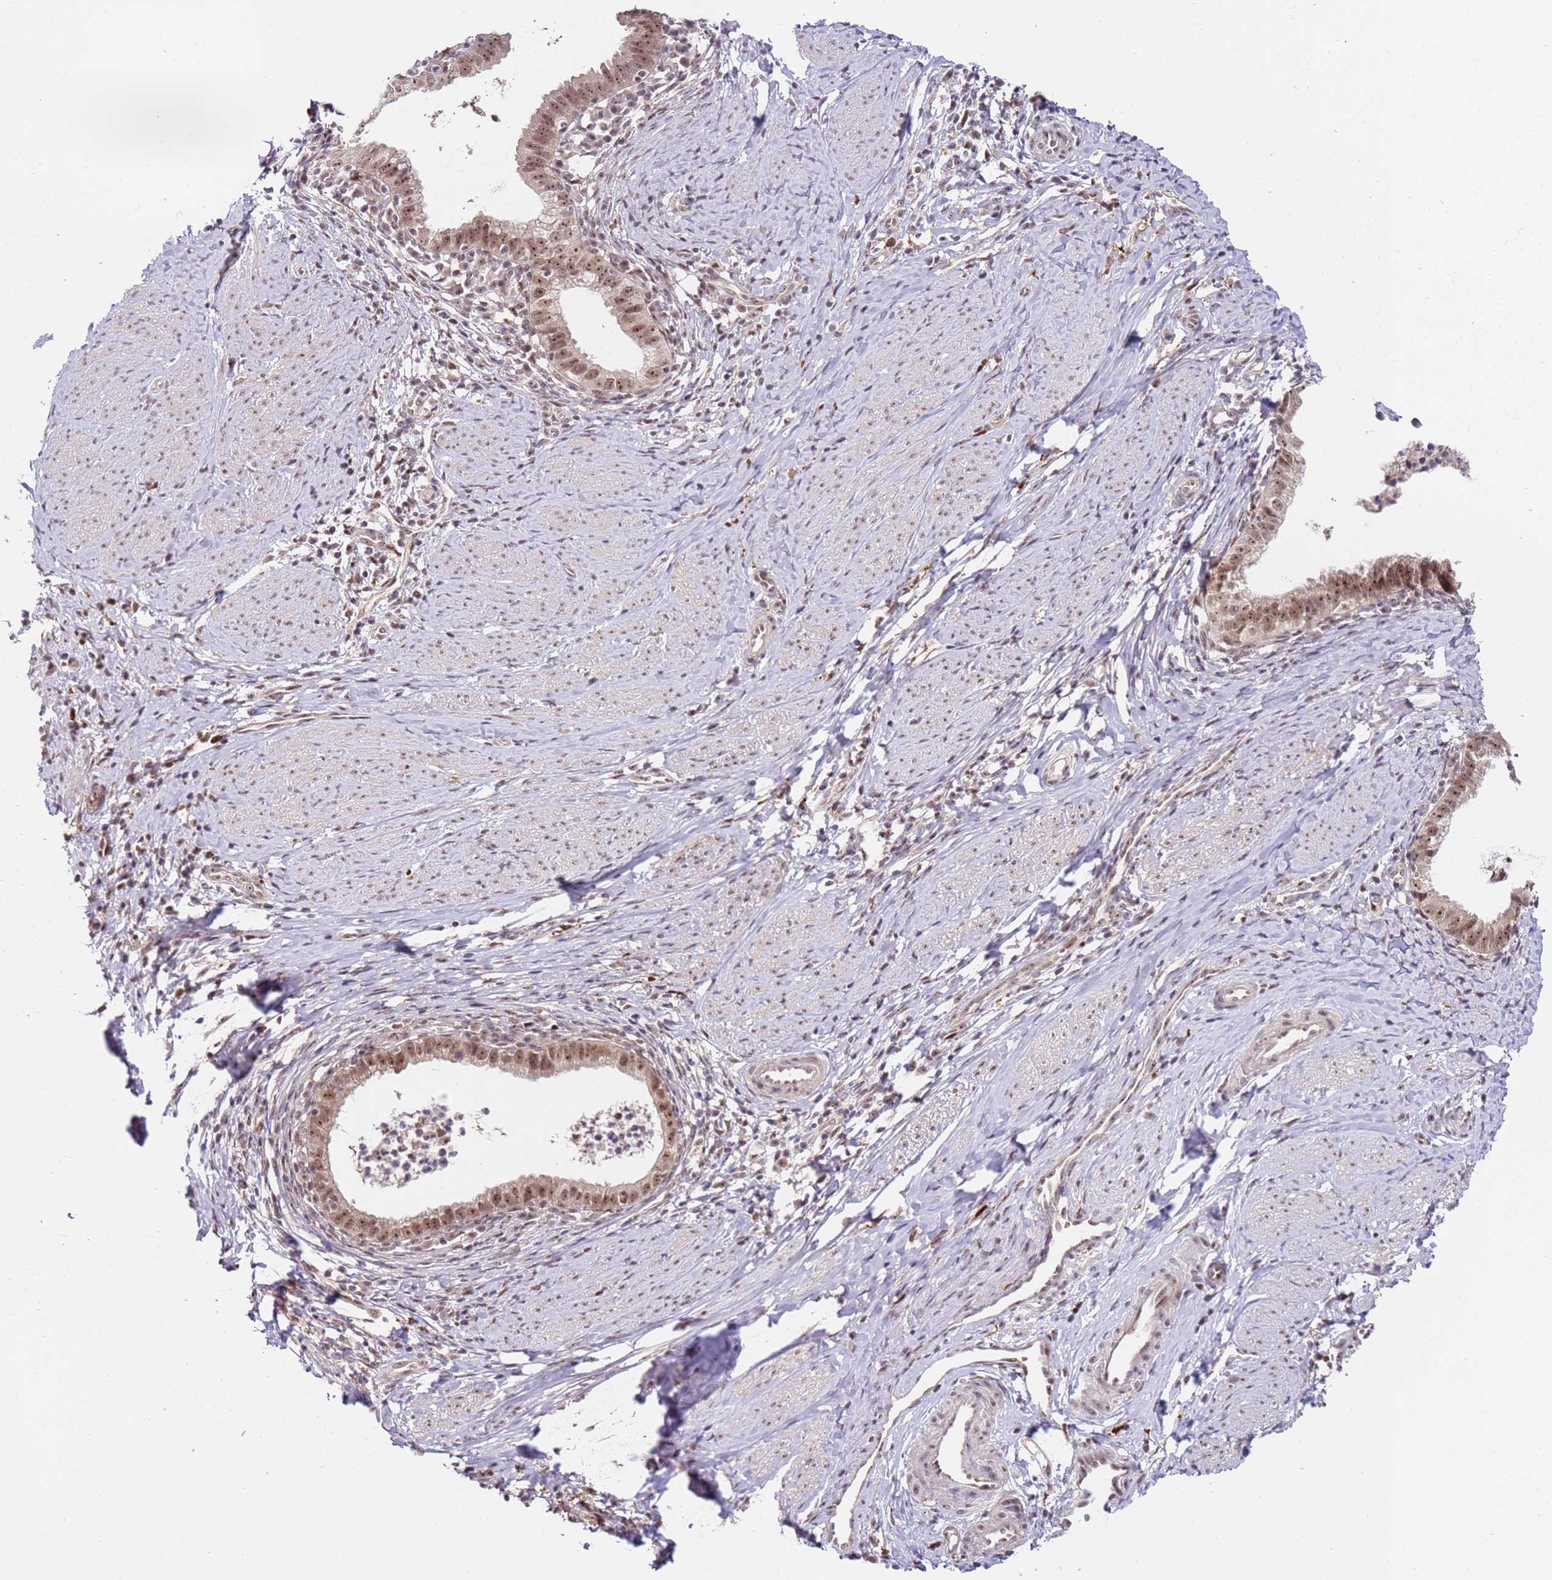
{"staining": {"intensity": "moderate", "quantity": ">75%", "location": "nuclear"}, "tissue": "cervical cancer", "cell_type": "Tumor cells", "image_type": "cancer", "snomed": [{"axis": "morphology", "description": "Adenocarcinoma, NOS"}, {"axis": "topography", "description": "Cervix"}], "caption": "Immunohistochemistry micrograph of human cervical cancer (adenocarcinoma) stained for a protein (brown), which shows medium levels of moderate nuclear staining in about >75% of tumor cells.", "gene": "LGALSL", "patient": {"sex": "female", "age": 36}}